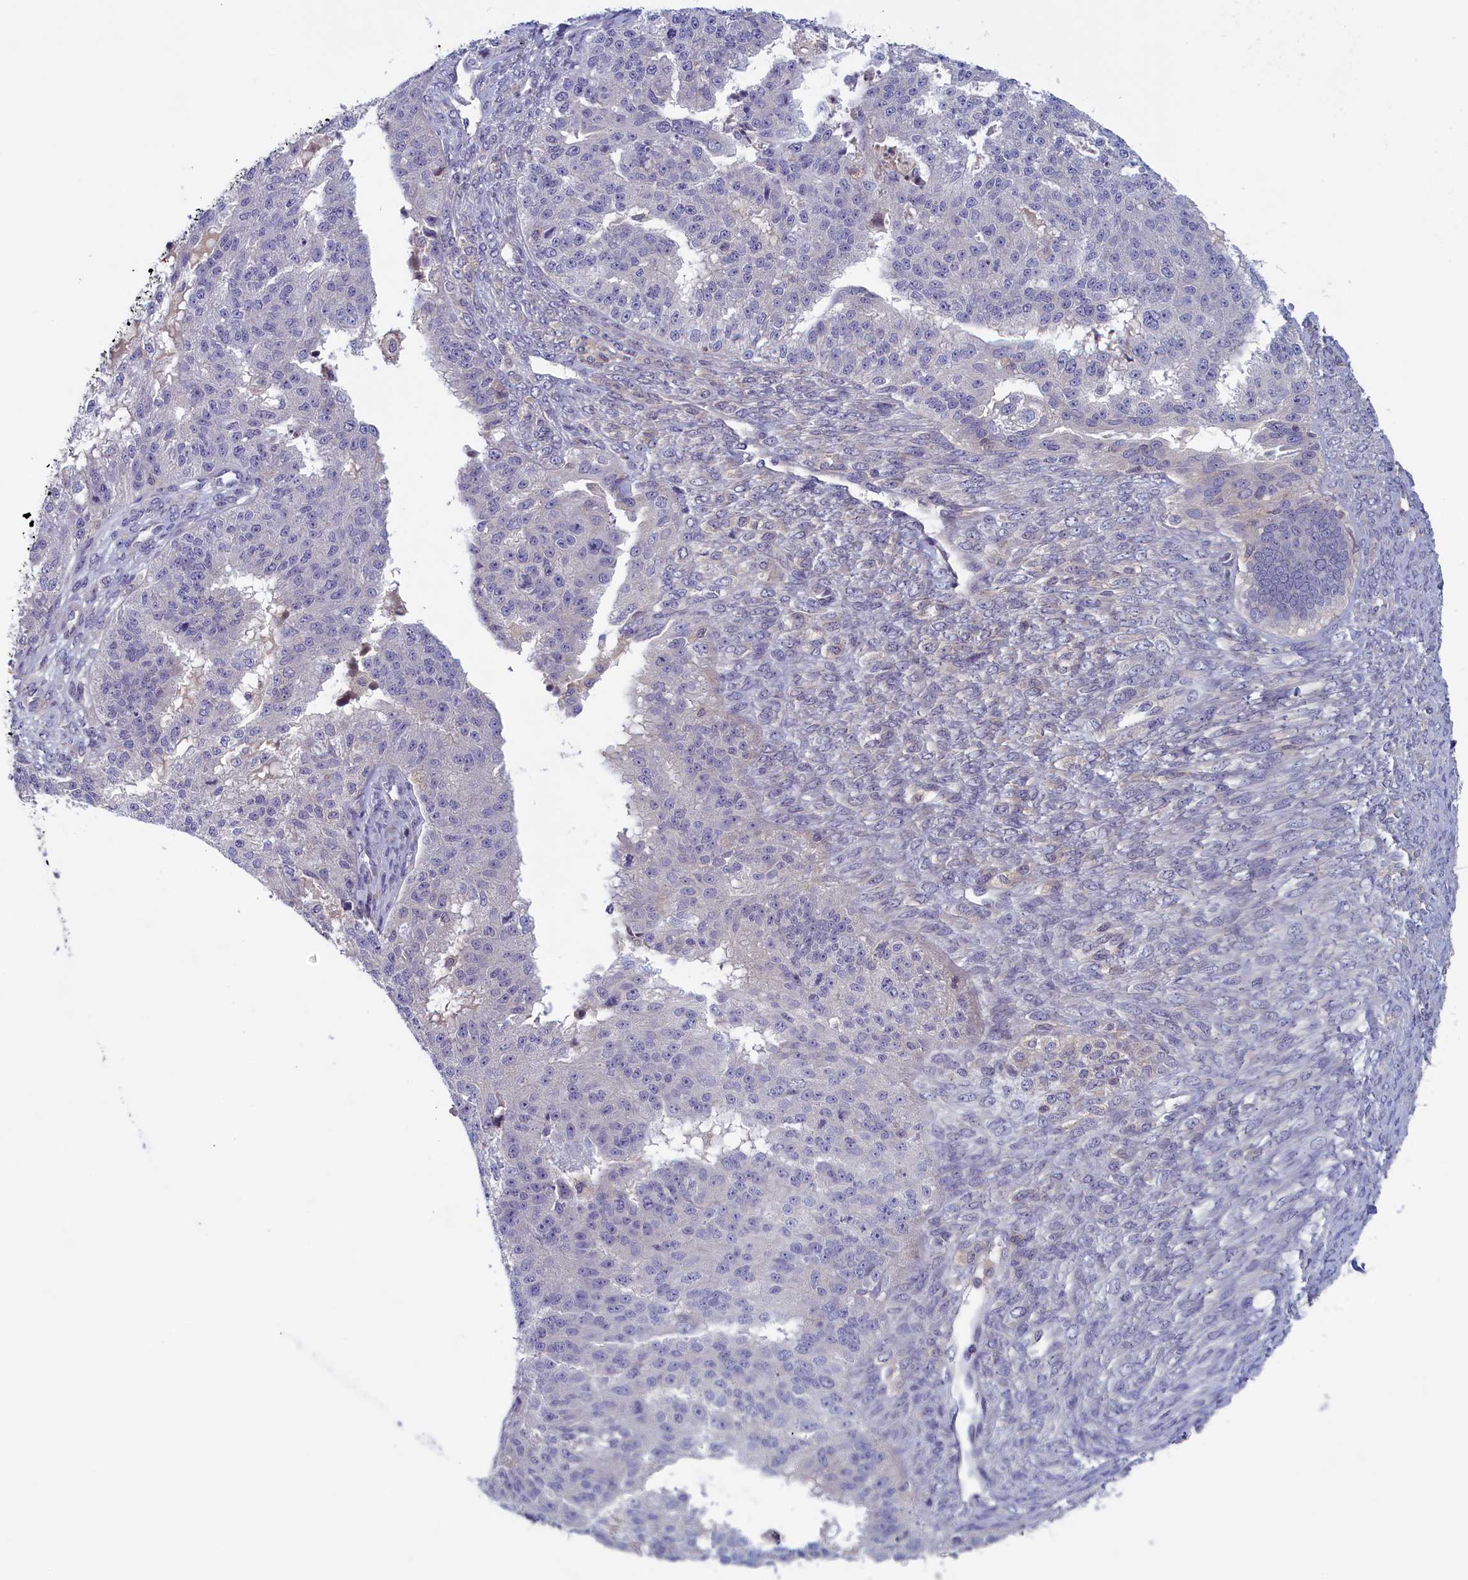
{"staining": {"intensity": "negative", "quantity": "none", "location": "none"}, "tissue": "ovarian cancer", "cell_type": "Tumor cells", "image_type": "cancer", "snomed": [{"axis": "morphology", "description": "Cystadenocarcinoma, serous, NOS"}, {"axis": "topography", "description": "Ovary"}], "caption": "This is an IHC histopathology image of human ovarian serous cystadenocarcinoma. There is no positivity in tumor cells.", "gene": "NUBP1", "patient": {"sex": "female", "age": 58}}